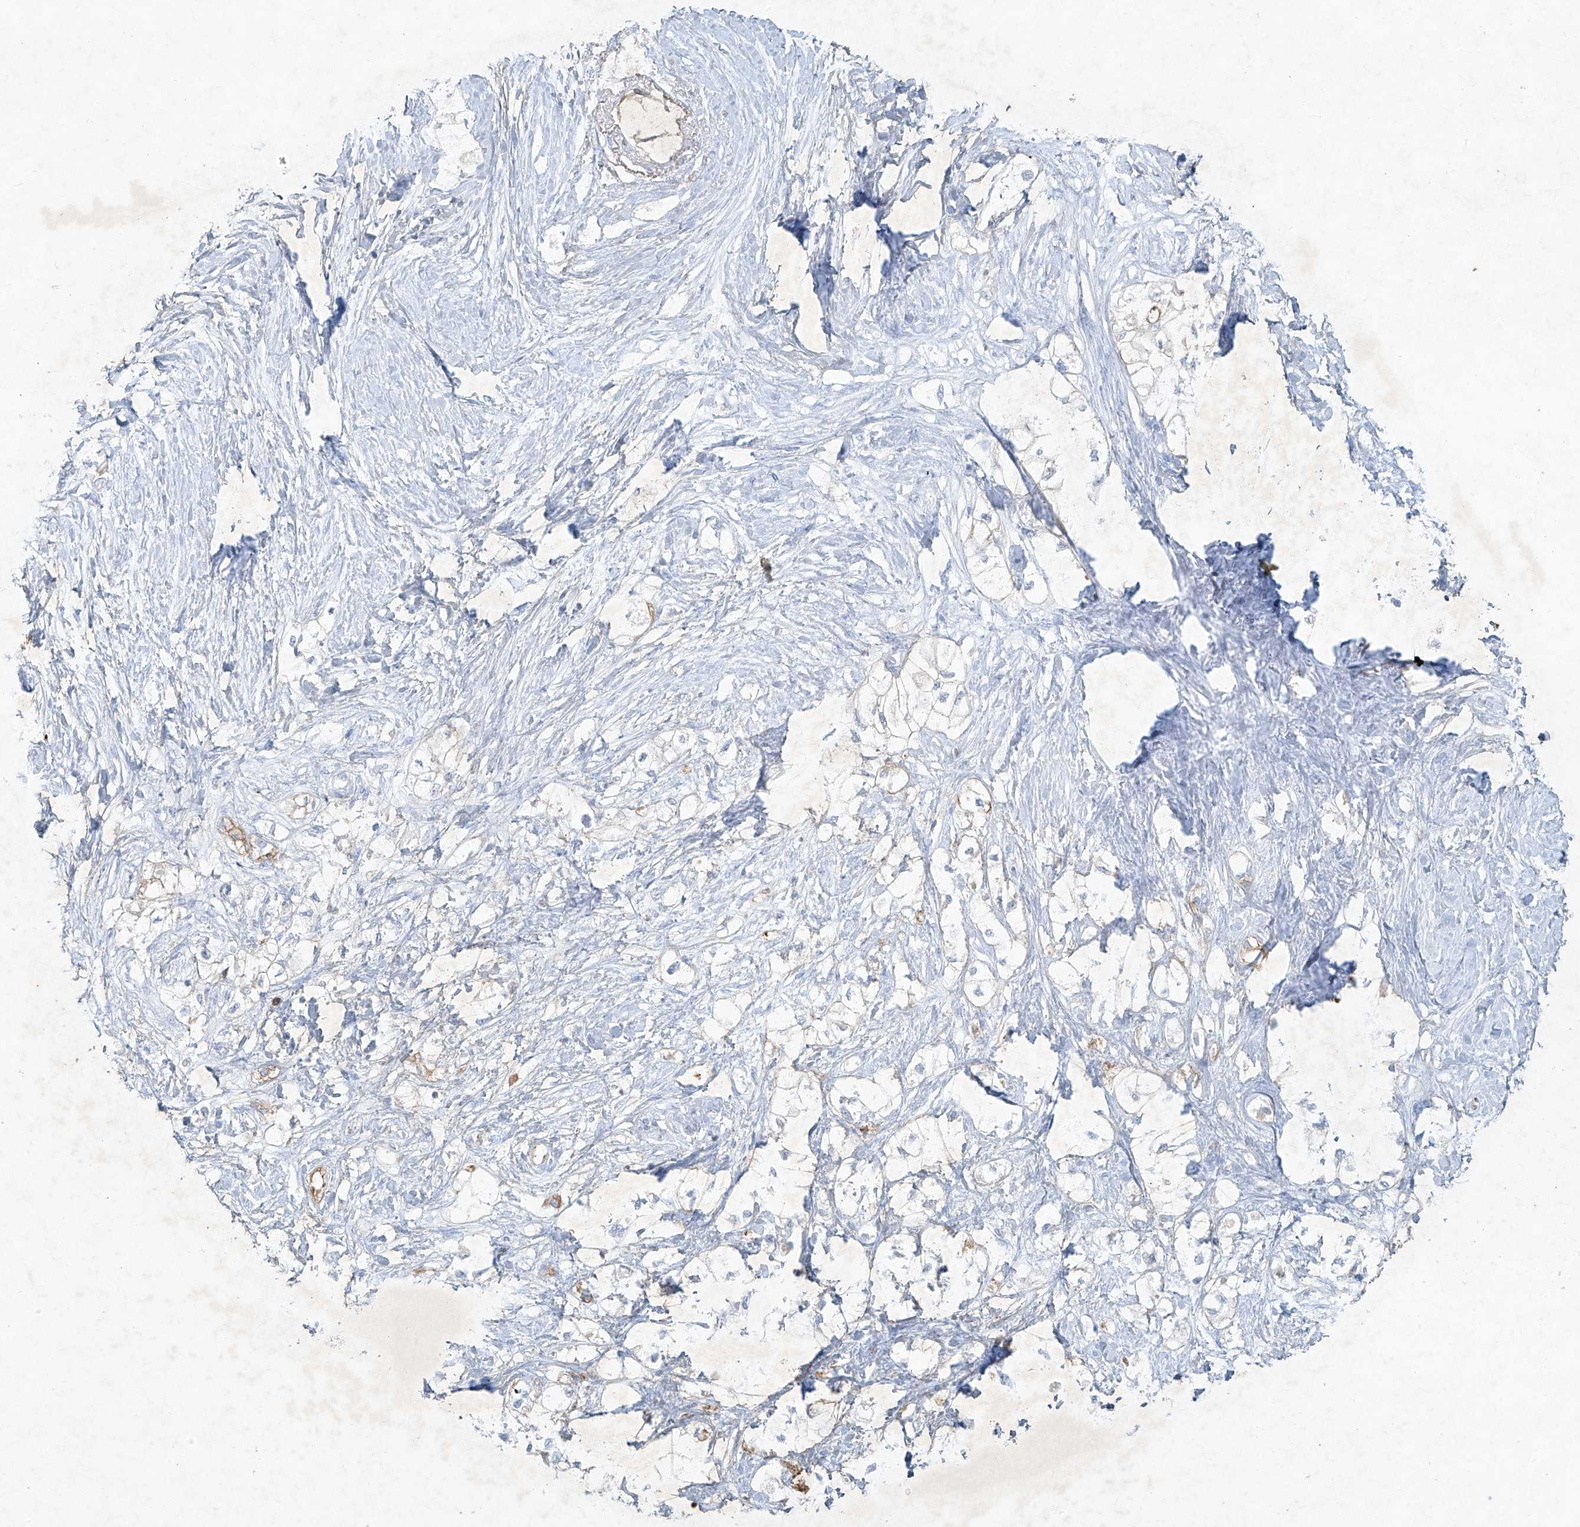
{"staining": {"intensity": "moderate", "quantity": "25%-75%", "location": "cytoplasmic/membranous"}, "tissue": "pancreatic cancer", "cell_type": "Tumor cells", "image_type": "cancer", "snomed": [{"axis": "morphology", "description": "Adenocarcinoma, NOS"}, {"axis": "topography", "description": "Pancreas"}], "caption": "Immunohistochemical staining of pancreatic cancer (adenocarcinoma) reveals medium levels of moderate cytoplasmic/membranous positivity in approximately 25%-75% of tumor cells.", "gene": "TUBE1", "patient": {"sex": "male", "age": 70}}